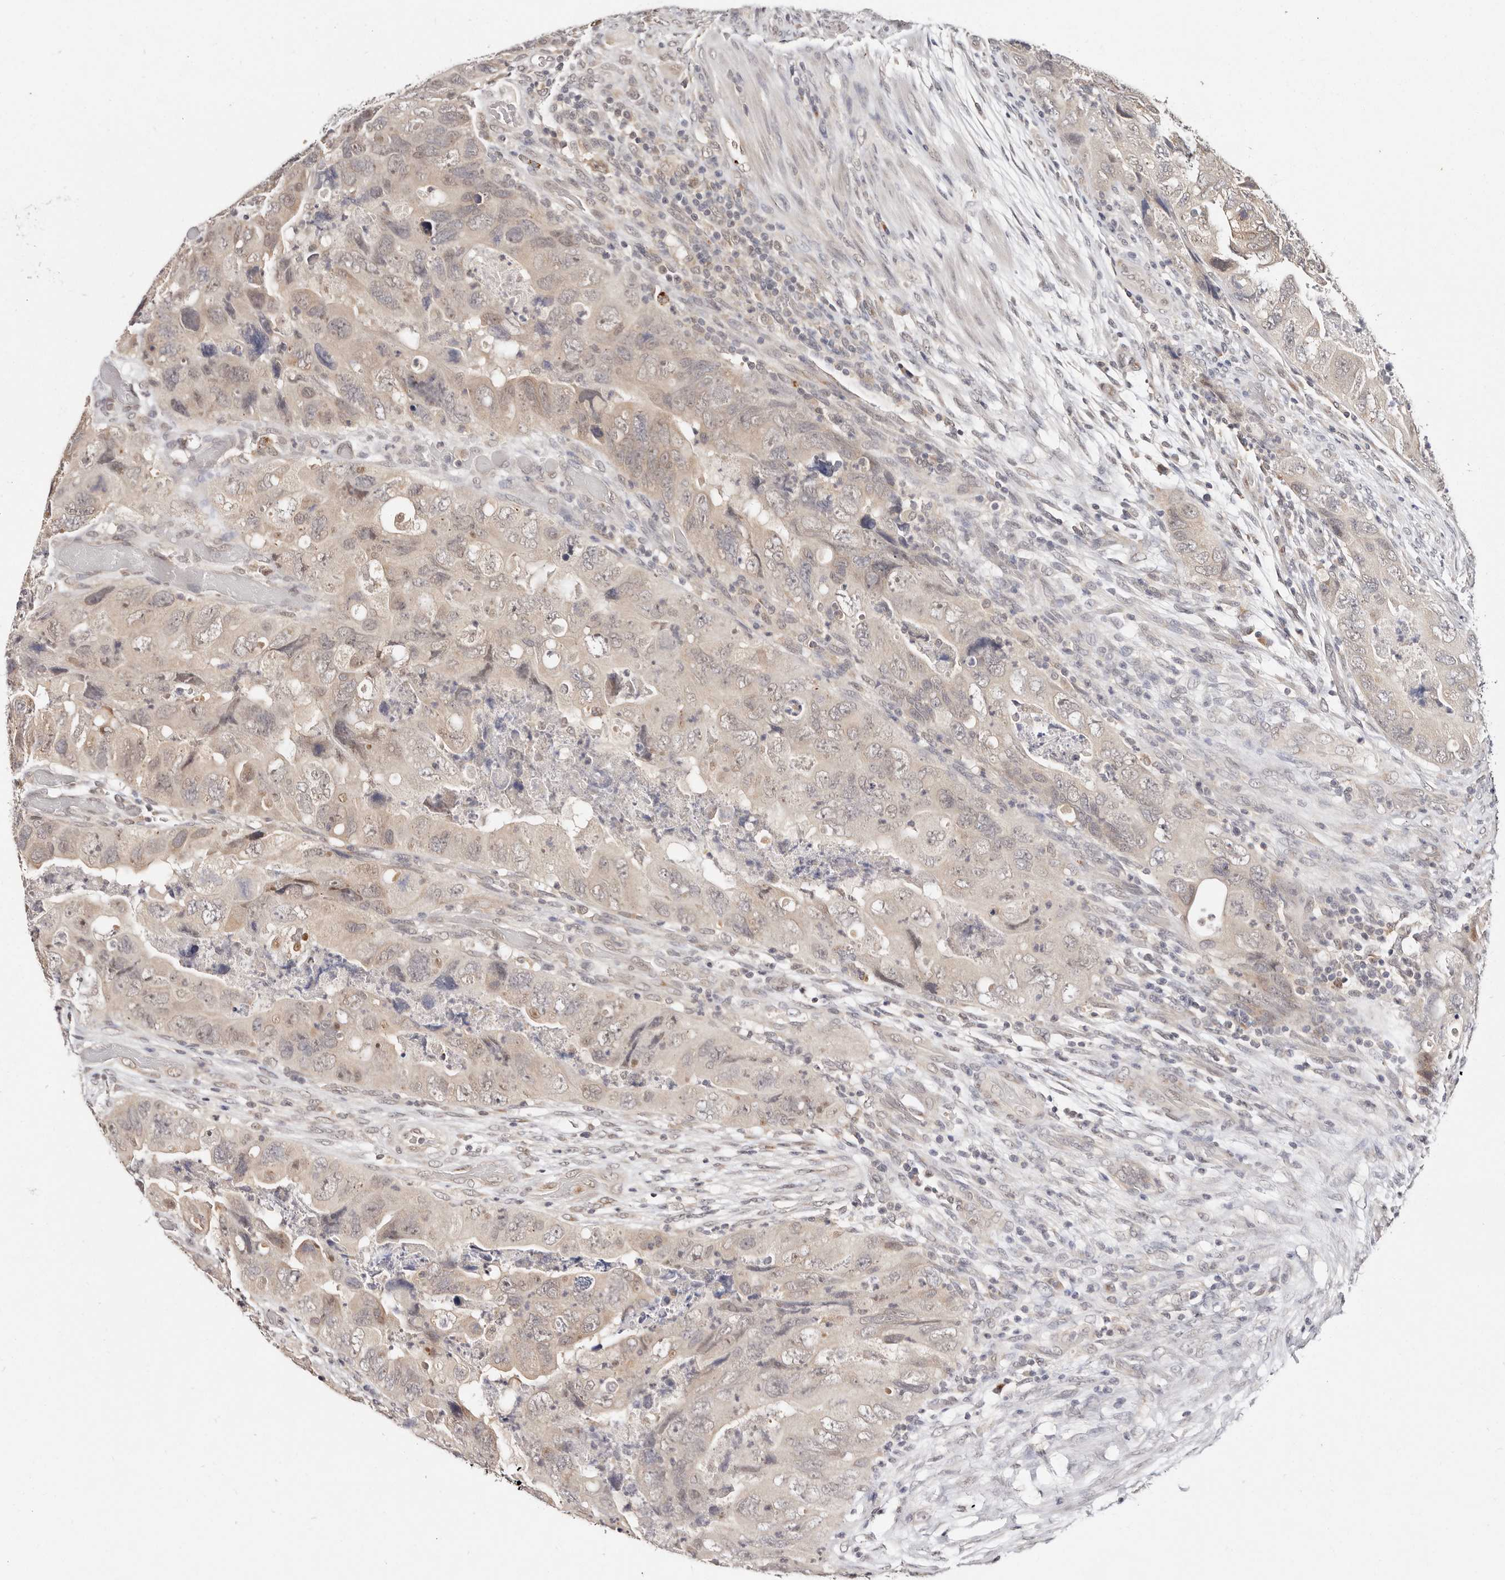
{"staining": {"intensity": "moderate", "quantity": "<25%", "location": "cytoplasmic/membranous"}, "tissue": "colorectal cancer", "cell_type": "Tumor cells", "image_type": "cancer", "snomed": [{"axis": "morphology", "description": "Adenocarcinoma, NOS"}, {"axis": "topography", "description": "Rectum"}], "caption": "Human adenocarcinoma (colorectal) stained with a protein marker exhibits moderate staining in tumor cells.", "gene": "VIPAS39", "patient": {"sex": "male", "age": 63}}